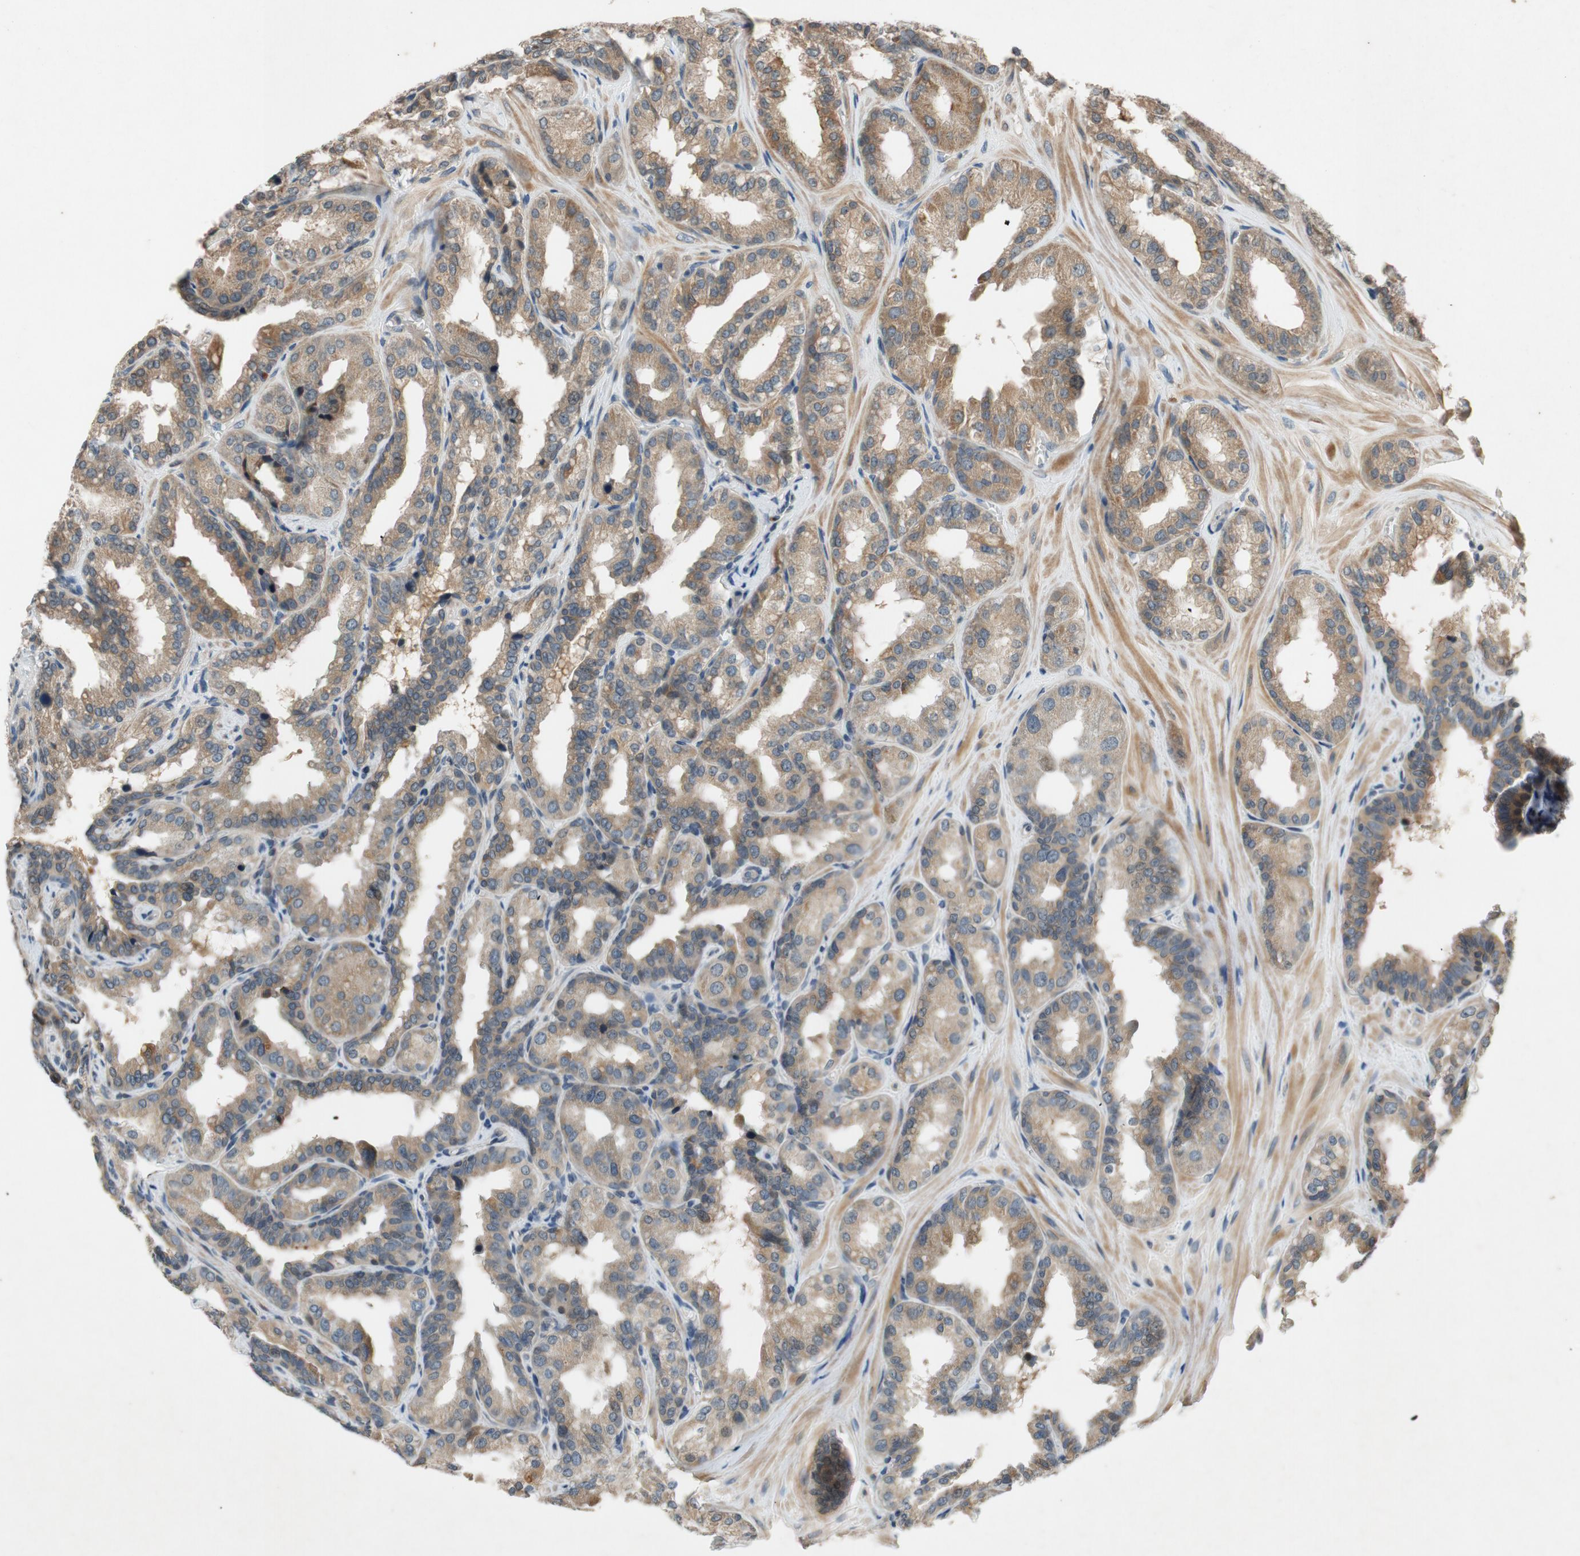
{"staining": {"intensity": "moderate", "quantity": ">75%", "location": "cytoplasmic/membranous"}, "tissue": "seminal vesicle", "cell_type": "Glandular cells", "image_type": "normal", "snomed": [{"axis": "morphology", "description": "Normal tissue, NOS"}, {"axis": "topography", "description": "Prostate"}, {"axis": "topography", "description": "Seminal veicle"}], "caption": "DAB immunohistochemical staining of unremarkable seminal vesicle displays moderate cytoplasmic/membranous protein positivity in about >75% of glandular cells. (brown staining indicates protein expression, while blue staining denotes nuclei).", "gene": "ATP2C1", "patient": {"sex": "male", "age": 51}}